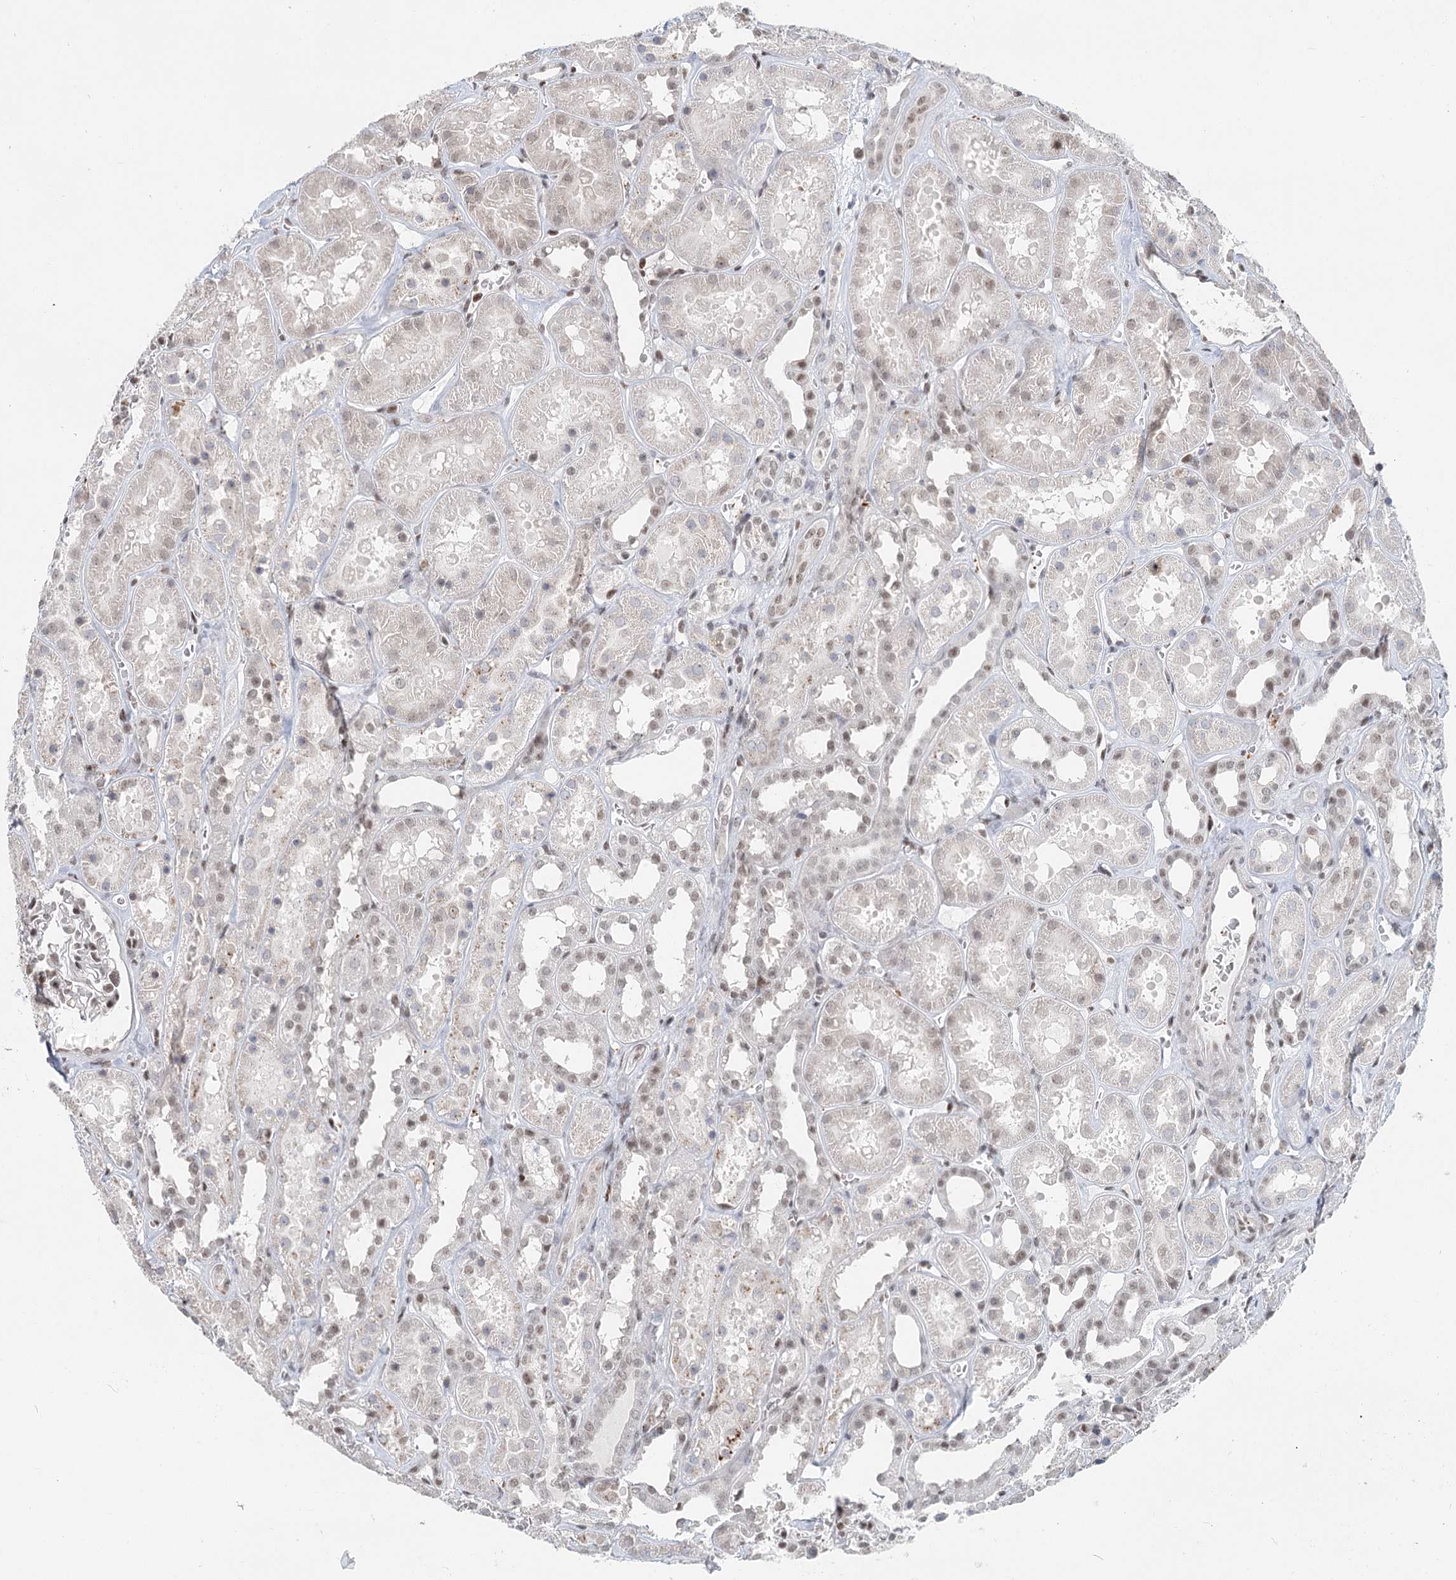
{"staining": {"intensity": "weak", "quantity": "25%-75%", "location": "nuclear"}, "tissue": "kidney", "cell_type": "Cells in glomeruli", "image_type": "normal", "snomed": [{"axis": "morphology", "description": "Normal tissue, NOS"}, {"axis": "topography", "description": "Kidney"}], "caption": "Kidney stained for a protein reveals weak nuclear positivity in cells in glomeruli. (DAB IHC with brightfield microscopy, high magnification).", "gene": "BNIP5", "patient": {"sex": "female", "age": 41}}